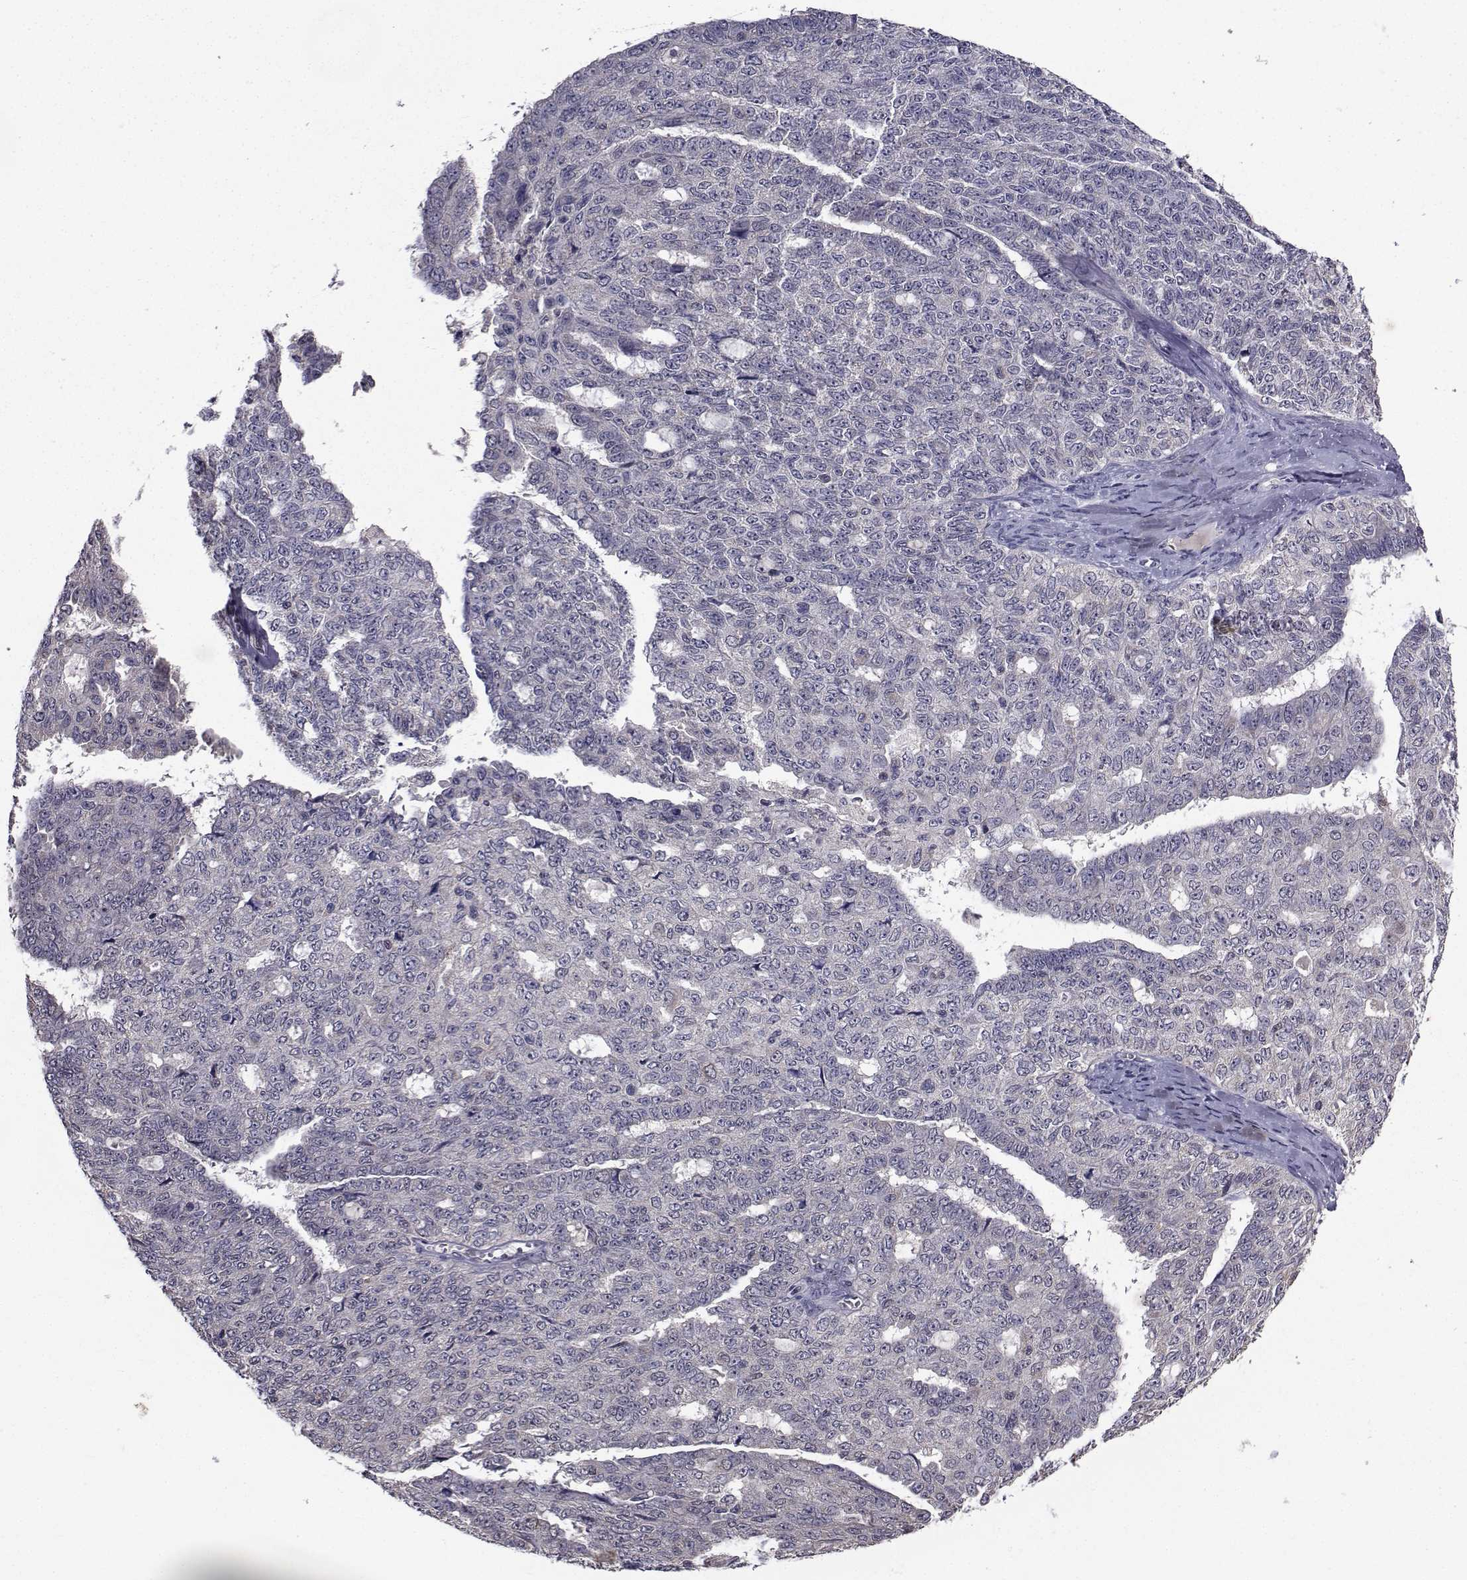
{"staining": {"intensity": "negative", "quantity": "none", "location": "none"}, "tissue": "ovarian cancer", "cell_type": "Tumor cells", "image_type": "cancer", "snomed": [{"axis": "morphology", "description": "Cystadenocarcinoma, serous, NOS"}, {"axis": "topography", "description": "Ovary"}], "caption": "IHC micrograph of human serous cystadenocarcinoma (ovarian) stained for a protein (brown), which displays no staining in tumor cells. (Immunohistochemistry, brightfield microscopy, high magnification).", "gene": "CYP2S1", "patient": {"sex": "female", "age": 71}}